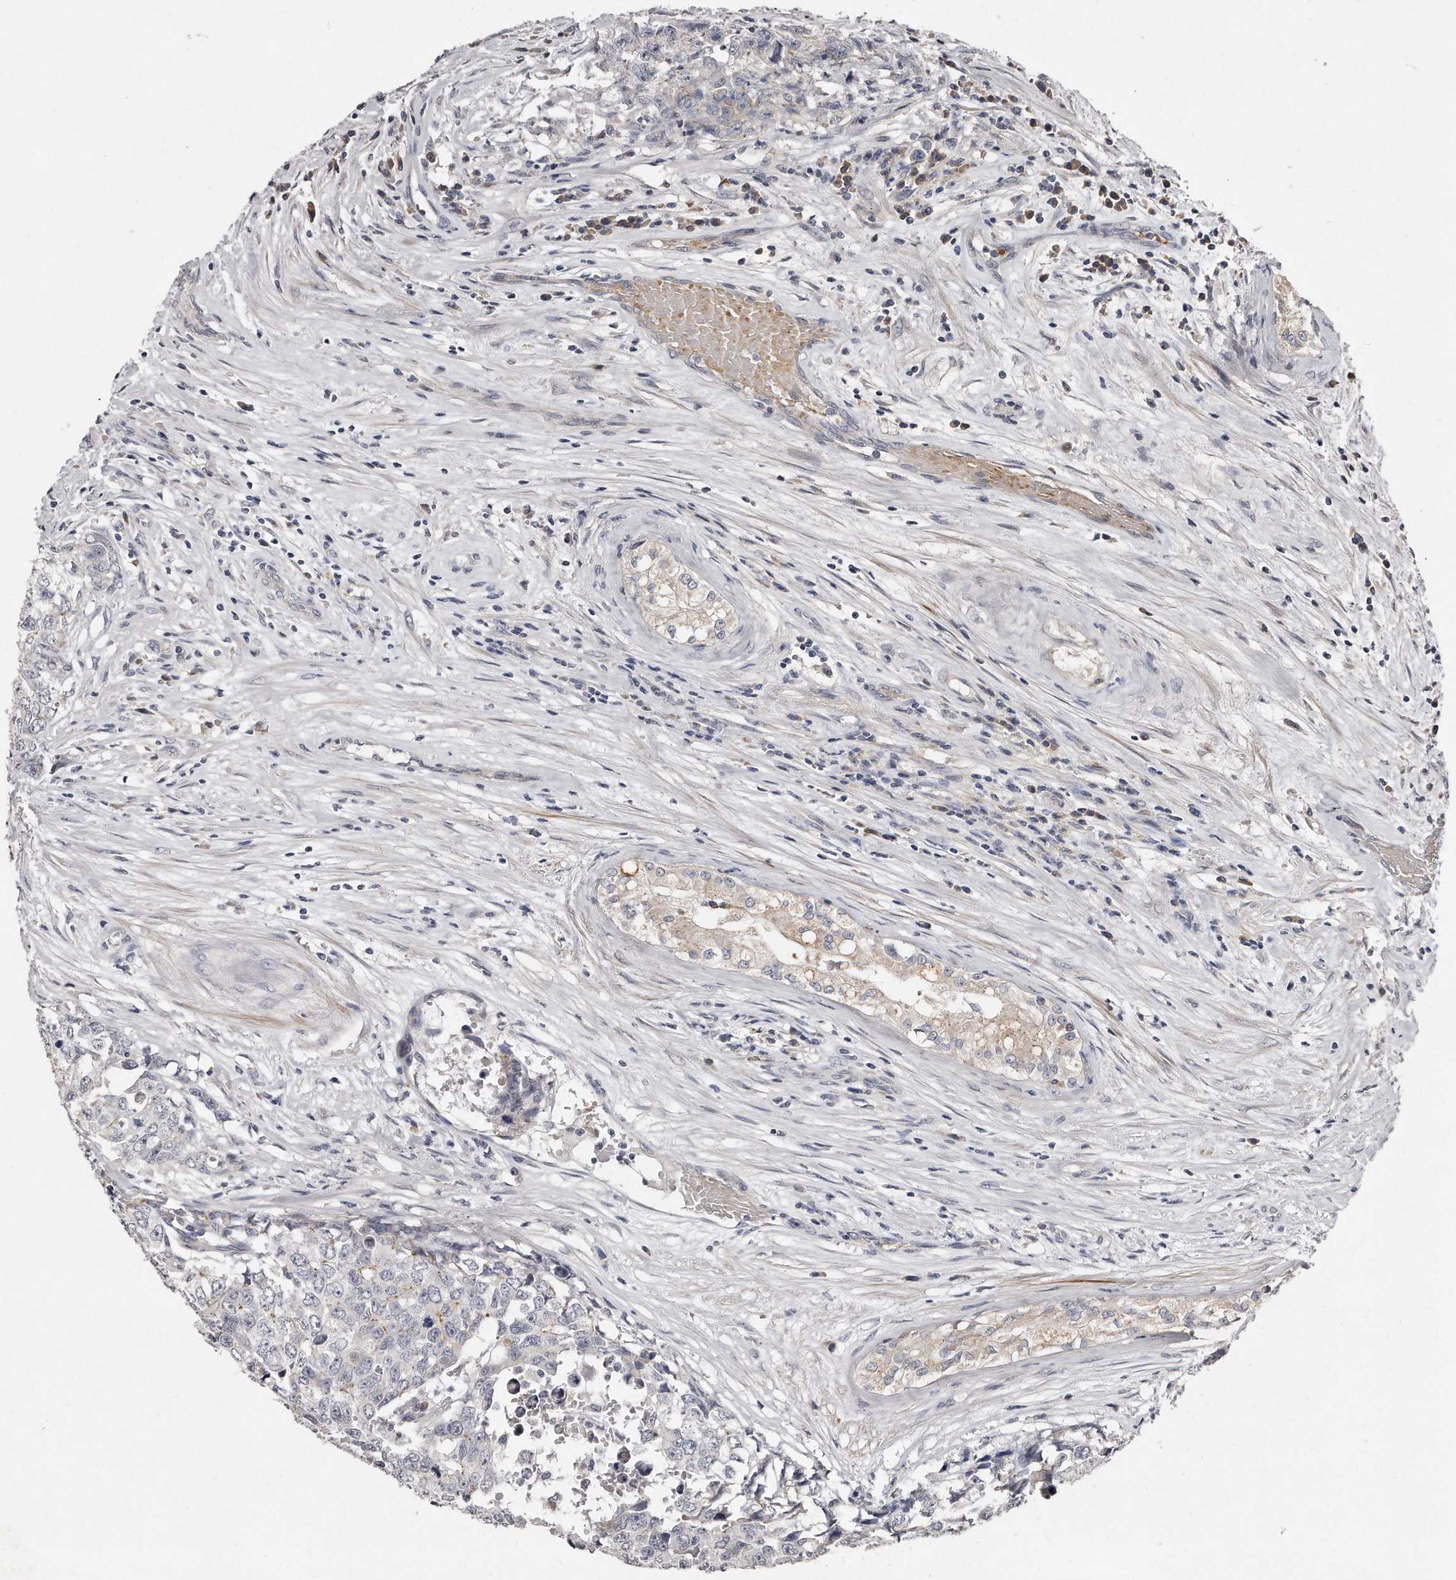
{"staining": {"intensity": "negative", "quantity": "none", "location": "none"}, "tissue": "testis cancer", "cell_type": "Tumor cells", "image_type": "cancer", "snomed": [{"axis": "morphology", "description": "Carcinoma, Embryonal, NOS"}, {"axis": "topography", "description": "Testis"}], "caption": "Tumor cells are negative for protein expression in human testis embryonal carcinoma.", "gene": "TECR", "patient": {"sex": "male", "age": 28}}